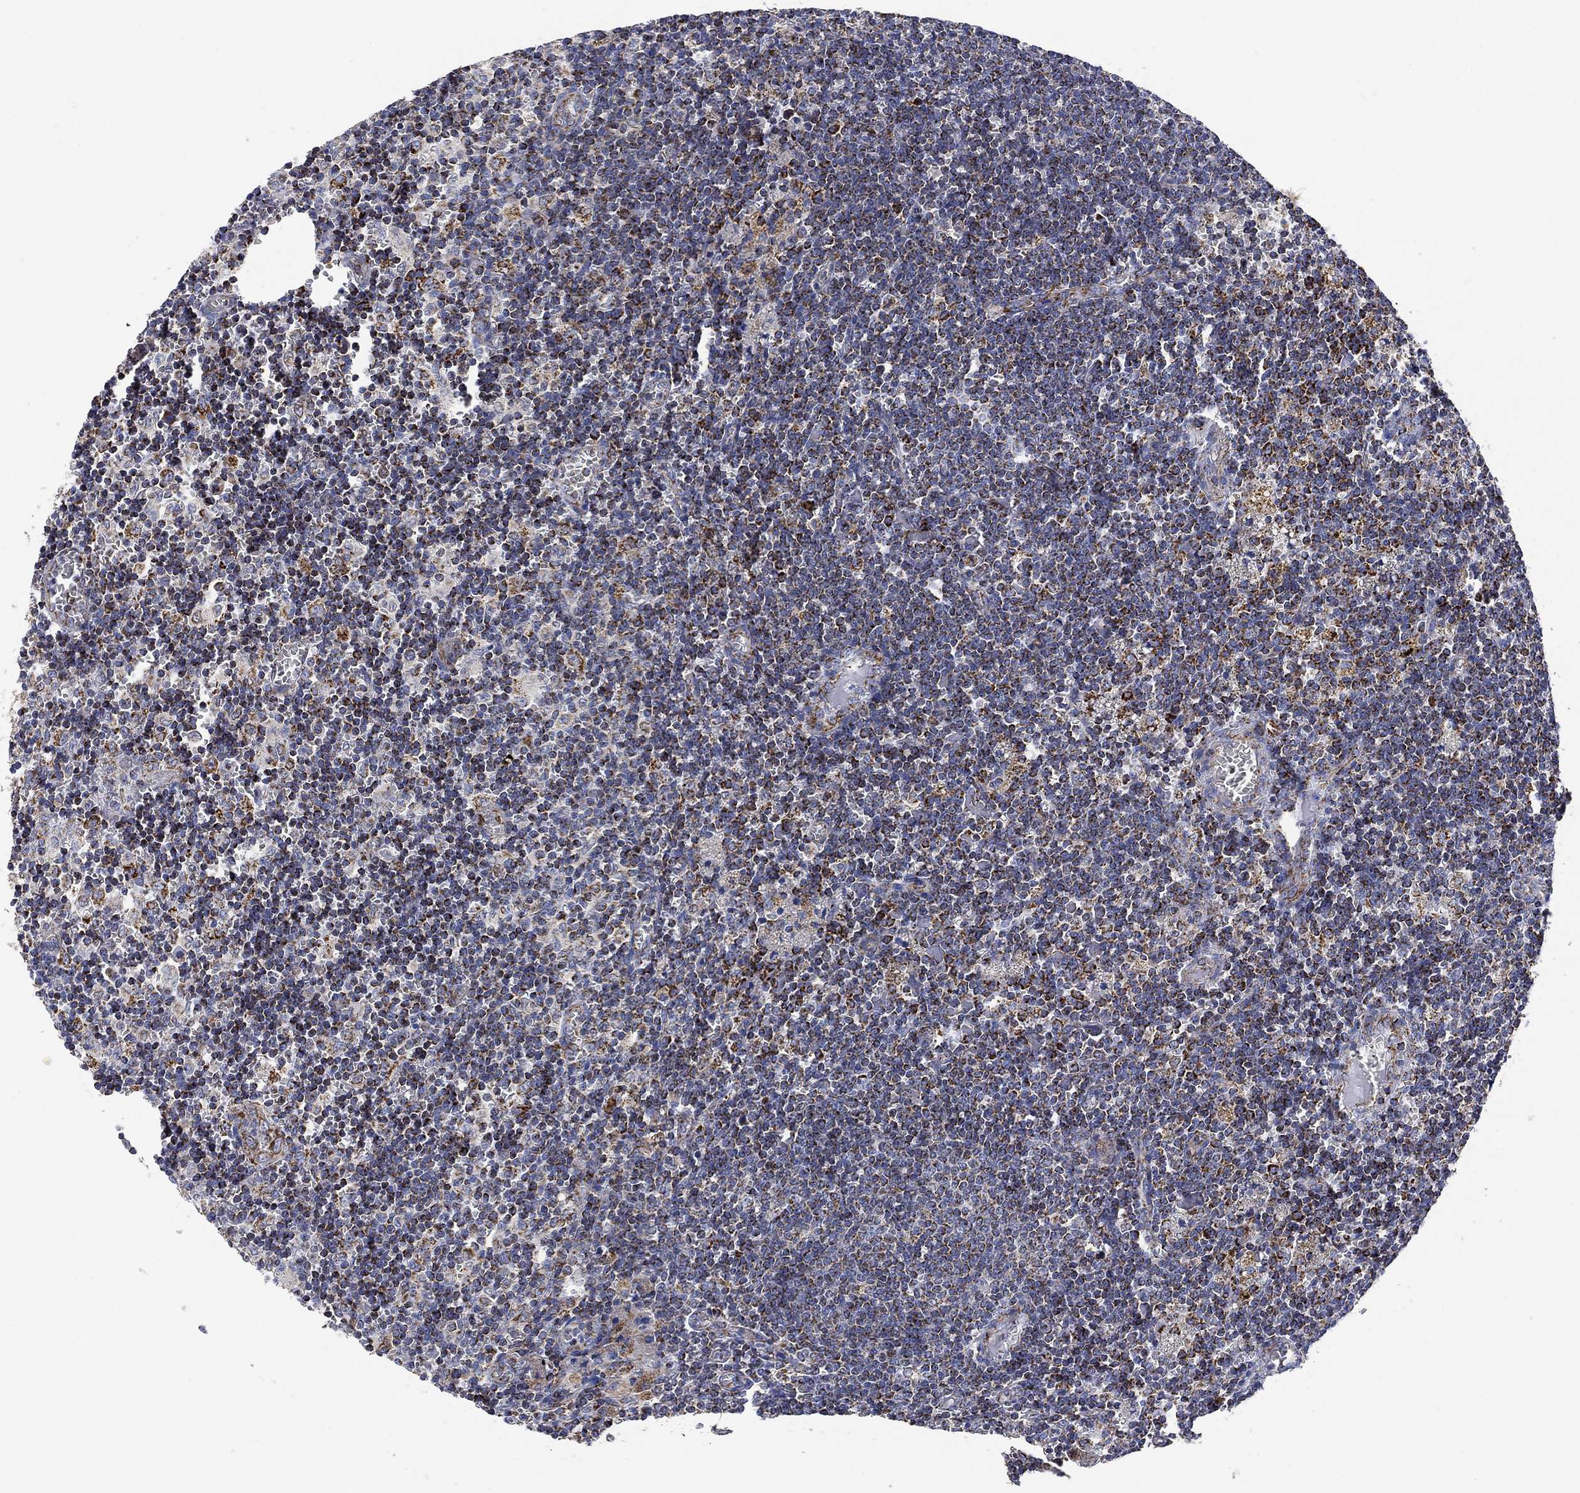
{"staining": {"intensity": "moderate", "quantity": "<25%", "location": "cytoplasmic/membranous"}, "tissue": "lymph node", "cell_type": "Germinal center cells", "image_type": "normal", "snomed": [{"axis": "morphology", "description": "Normal tissue, NOS"}, {"axis": "topography", "description": "Lymph node"}], "caption": "A high-resolution micrograph shows IHC staining of normal lymph node, which reveals moderate cytoplasmic/membranous staining in approximately <25% of germinal center cells.", "gene": "NDUFS3", "patient": {"sex": "male", "age": 62}}